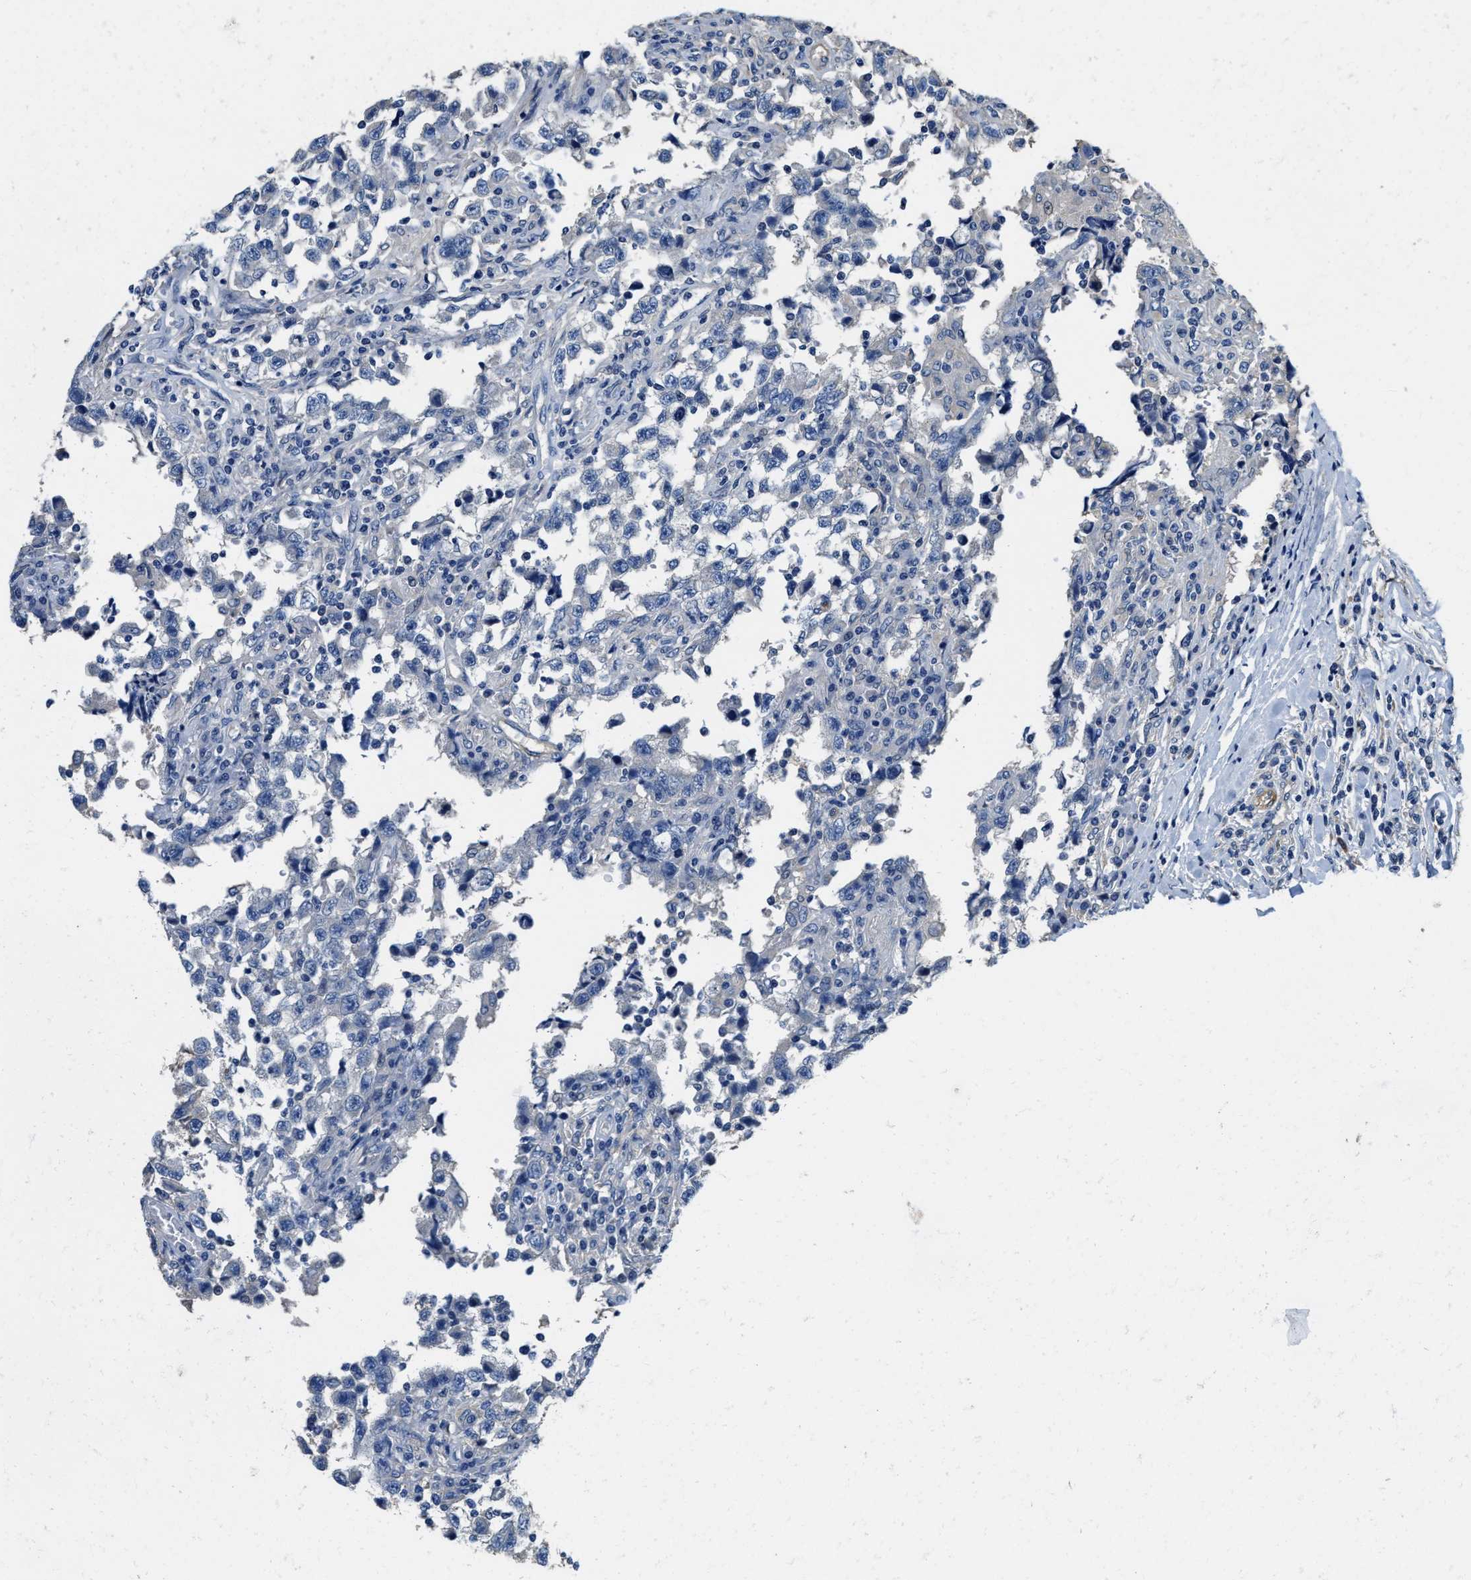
{"staining": {"intensity": "negative", "quantity": "none", "location": "none"}, "tissue": "testis cancer", "cell_type": "Tumor cells", "image_type": "cancer", "snomed": [{"axis": "morphology", "description": "Carcinoma, Embryonal, NOS"}, {"axis": "topography", "description": "Testis"}], "caption": "Tumor cells show no significant protein expression in embryonal carcinoma (testis). Brightfield microscopy of immunohistochemistry (IHC) stained with DAB (3,3'-diaminobenzidine) (brown) and hematoxylin (blue), captured at high magnification.", "gene": "PEG10", "patient": {"sex": "male", "age": 21}}